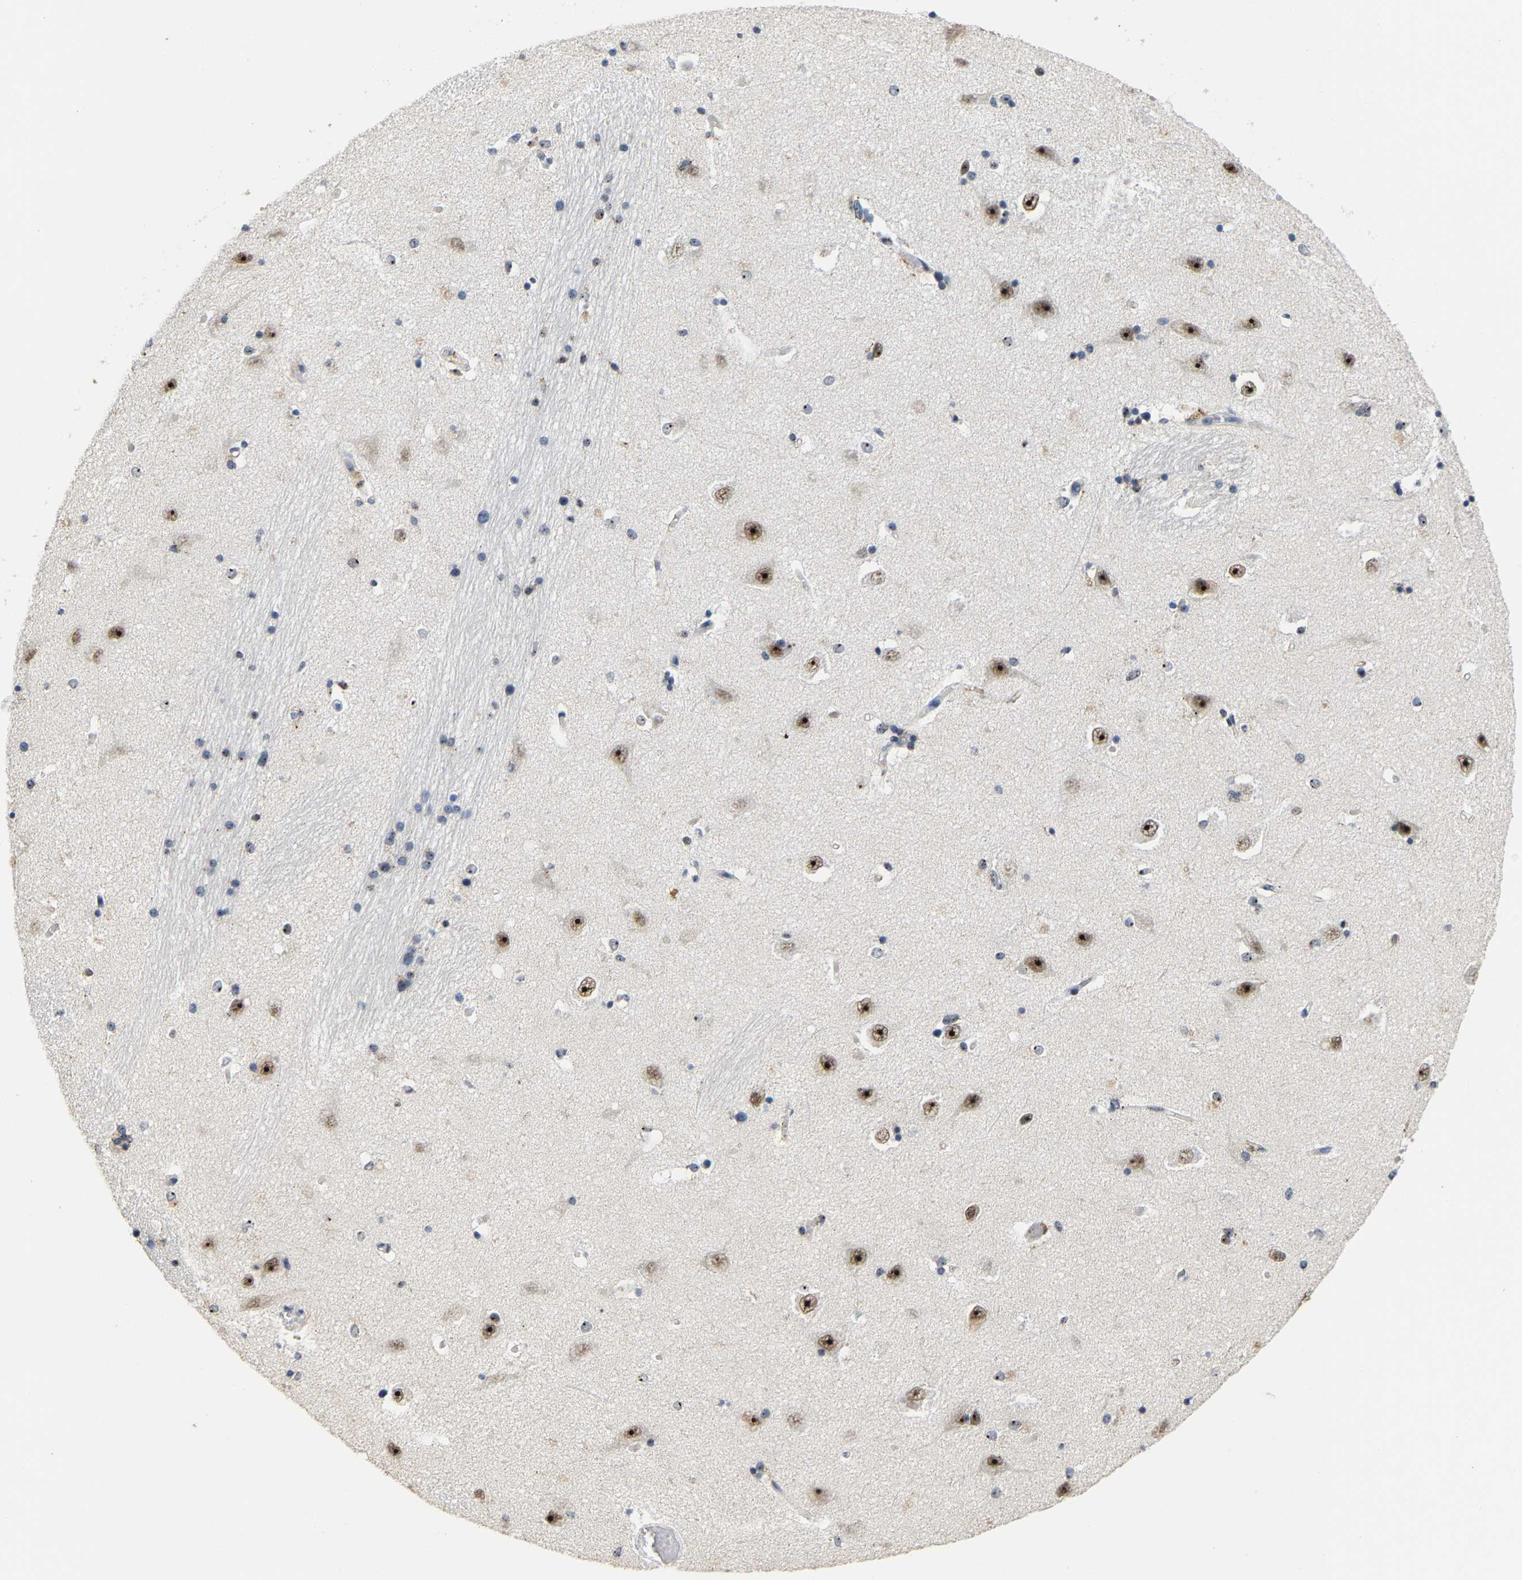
{"staining": {"intensity": "moderate", "quantity": "<25%", "location": "nuclear"}, "tissue": "hippocampus", "cell_type": "Glial cells", "image_type": "normal", "snomed": [{"axis": "morphology", "description": "Normal tissue, NOS"}, {"axis": "topography", "description": "Hippocampus"}], "caption": "Immunohistochemical staining of unremarkable hippocampus displays low levels of moderate nuclear expression in about <25% of glial cells.", "gene": "NOP58", "patient": {"sex": "male", "age": 45}}